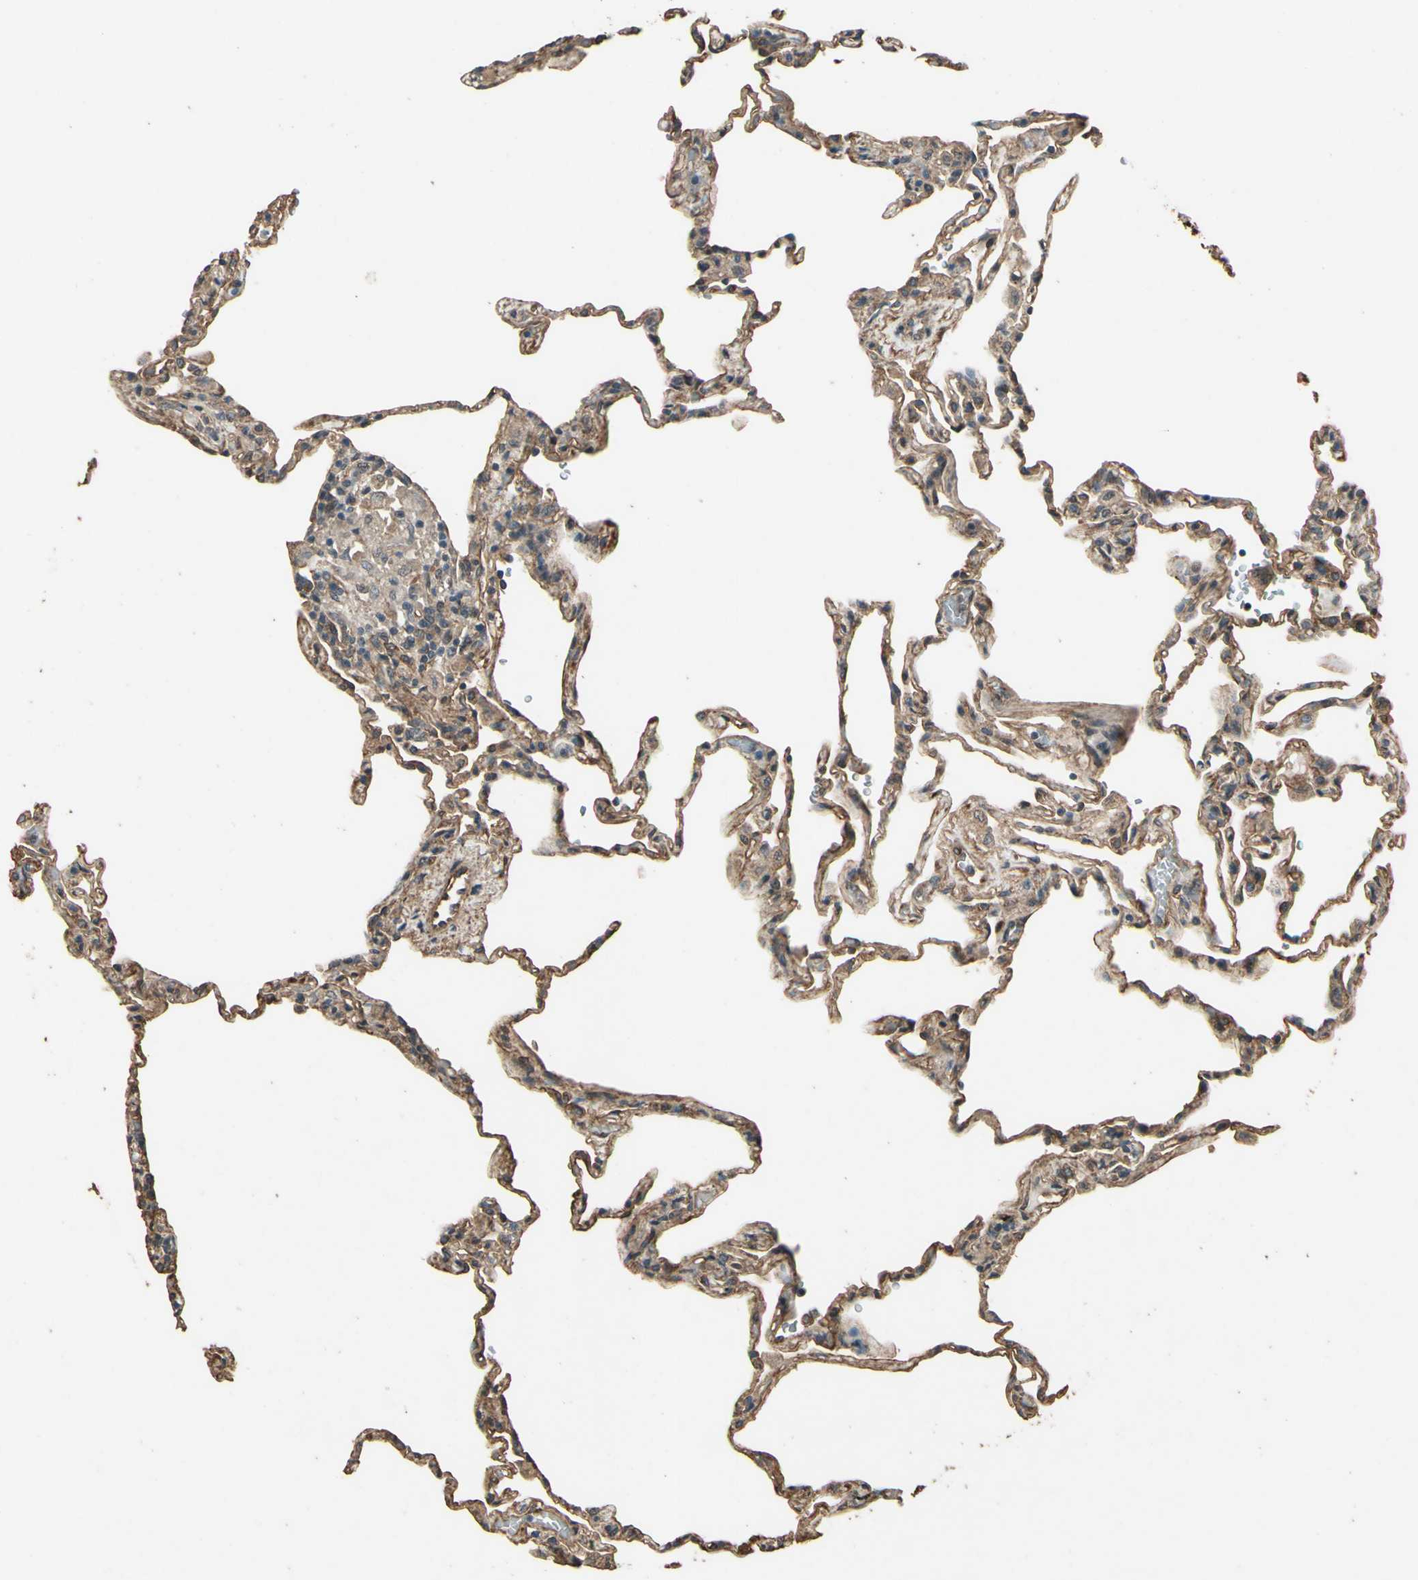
{"staining": {"intensity": "moderate", "quantity": ">75%", "location": "cytoplasmic/membranous"}, "tissue": "lung", "cell_type": "Alveolar cells", "image_type": "normal", "snomed": [{"axis": "morphology", "description": "Normal tissue, NOS"}, {"axis": "topography", "description": "Lung"}], "caption": "Protein expression analysis of benign human lung reveals moderate cytoplasmic/membranous positivity in approximately >75% of alveolar cells.", "gene": "TSPO", "patient": {"sex": "male", "age": 59}}